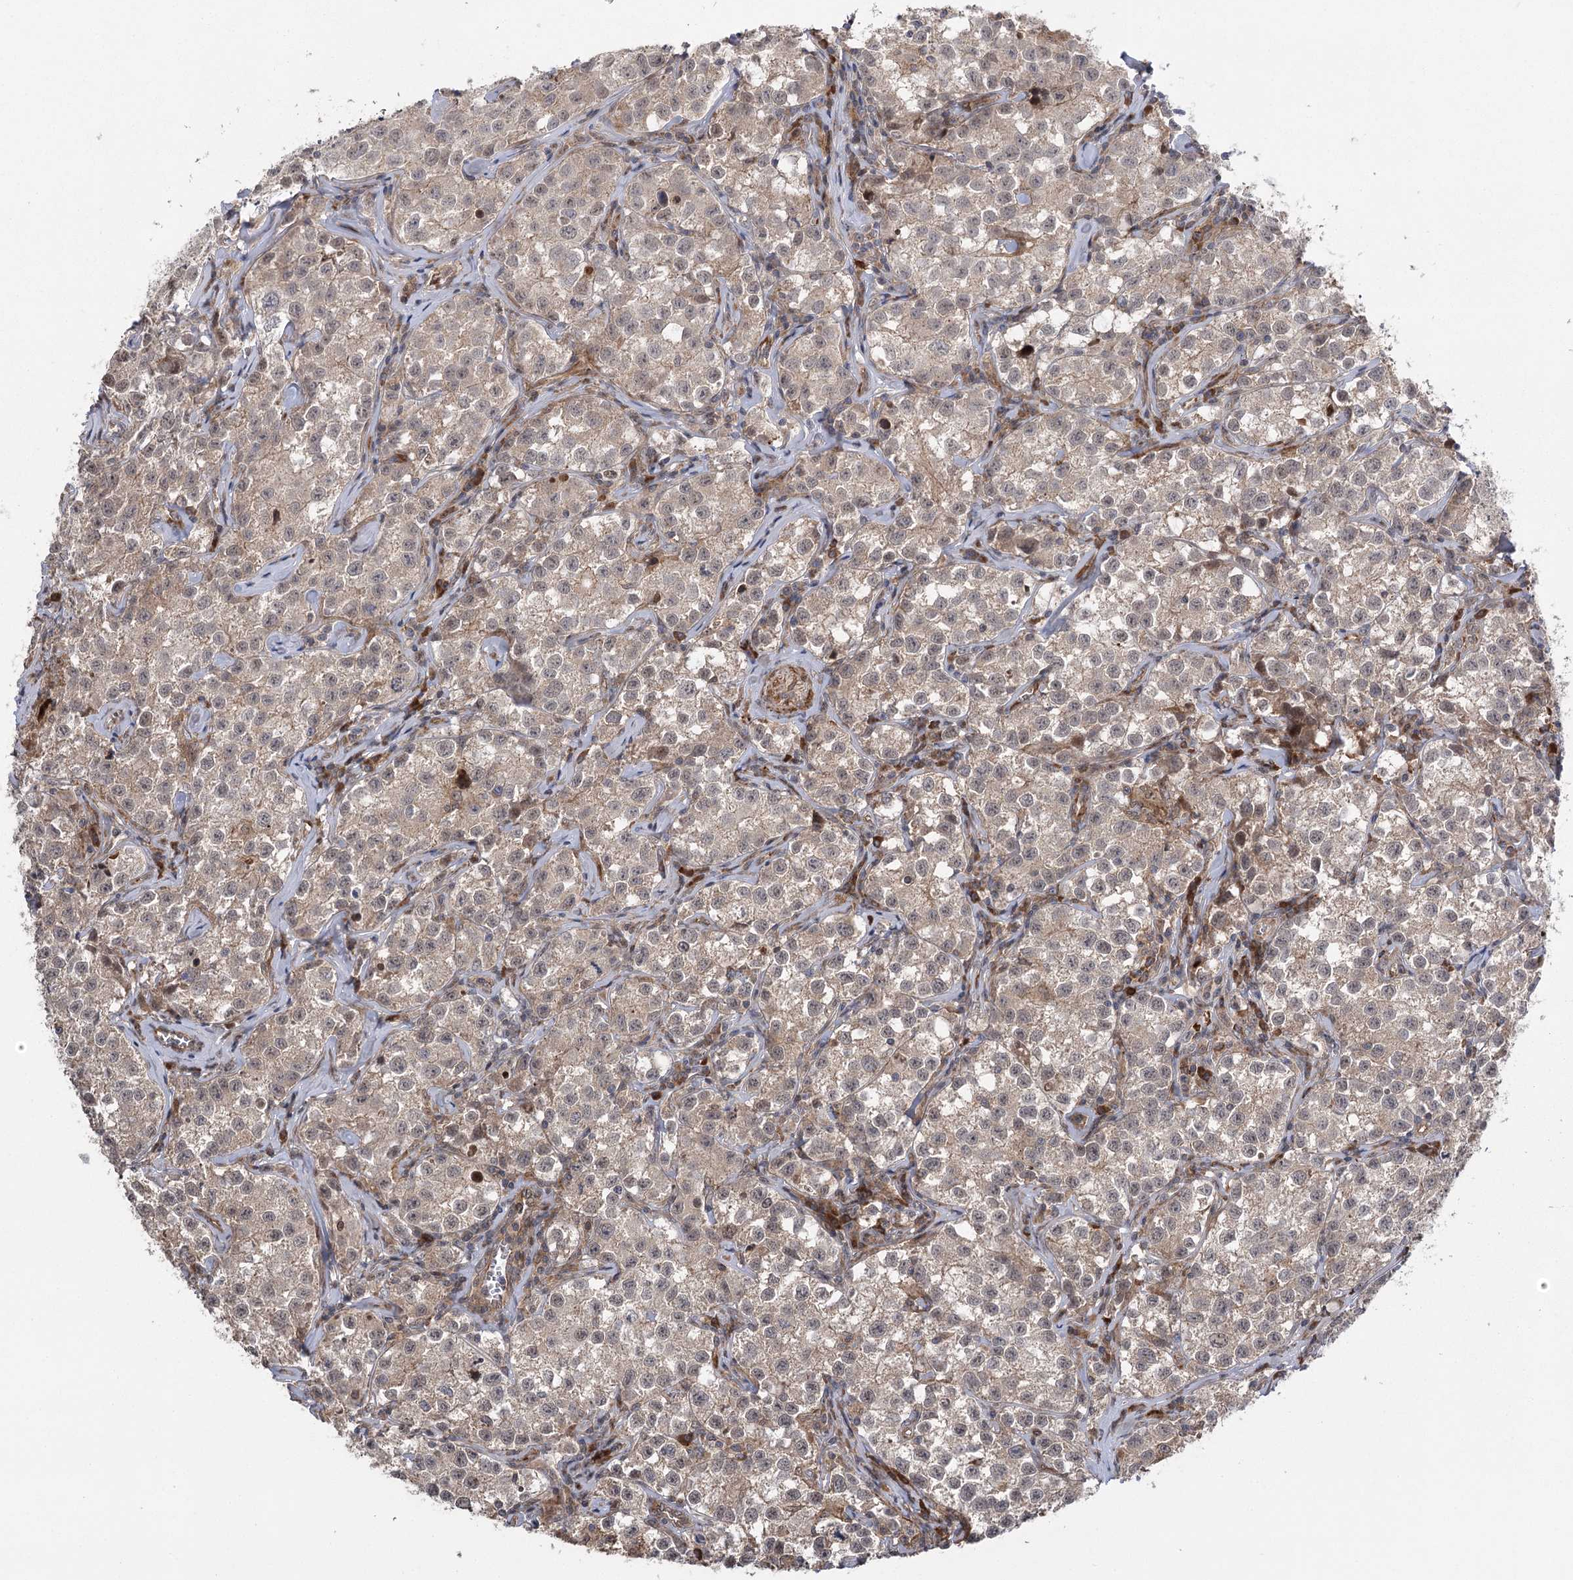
{"staining": {"intensity": "negative", "quantity": "none", "location": "none"}, "tissue": "testis cancer", "cell_type": "Tumor cells", "image_type": "cancer", "snomed": [{"axis": "morphology", "description": "Seminoma, NOS"}, {"axis": "morphology", "description": "Carcinoma, Embryonal, NOS"}, {"axis": "topography", "description": "Testis"}], "caption": "Tumor cells are negative for protein expression in human testis seminoma.", "gene": "KCNN2", "patient": {"sex": "male", "age": 43}}